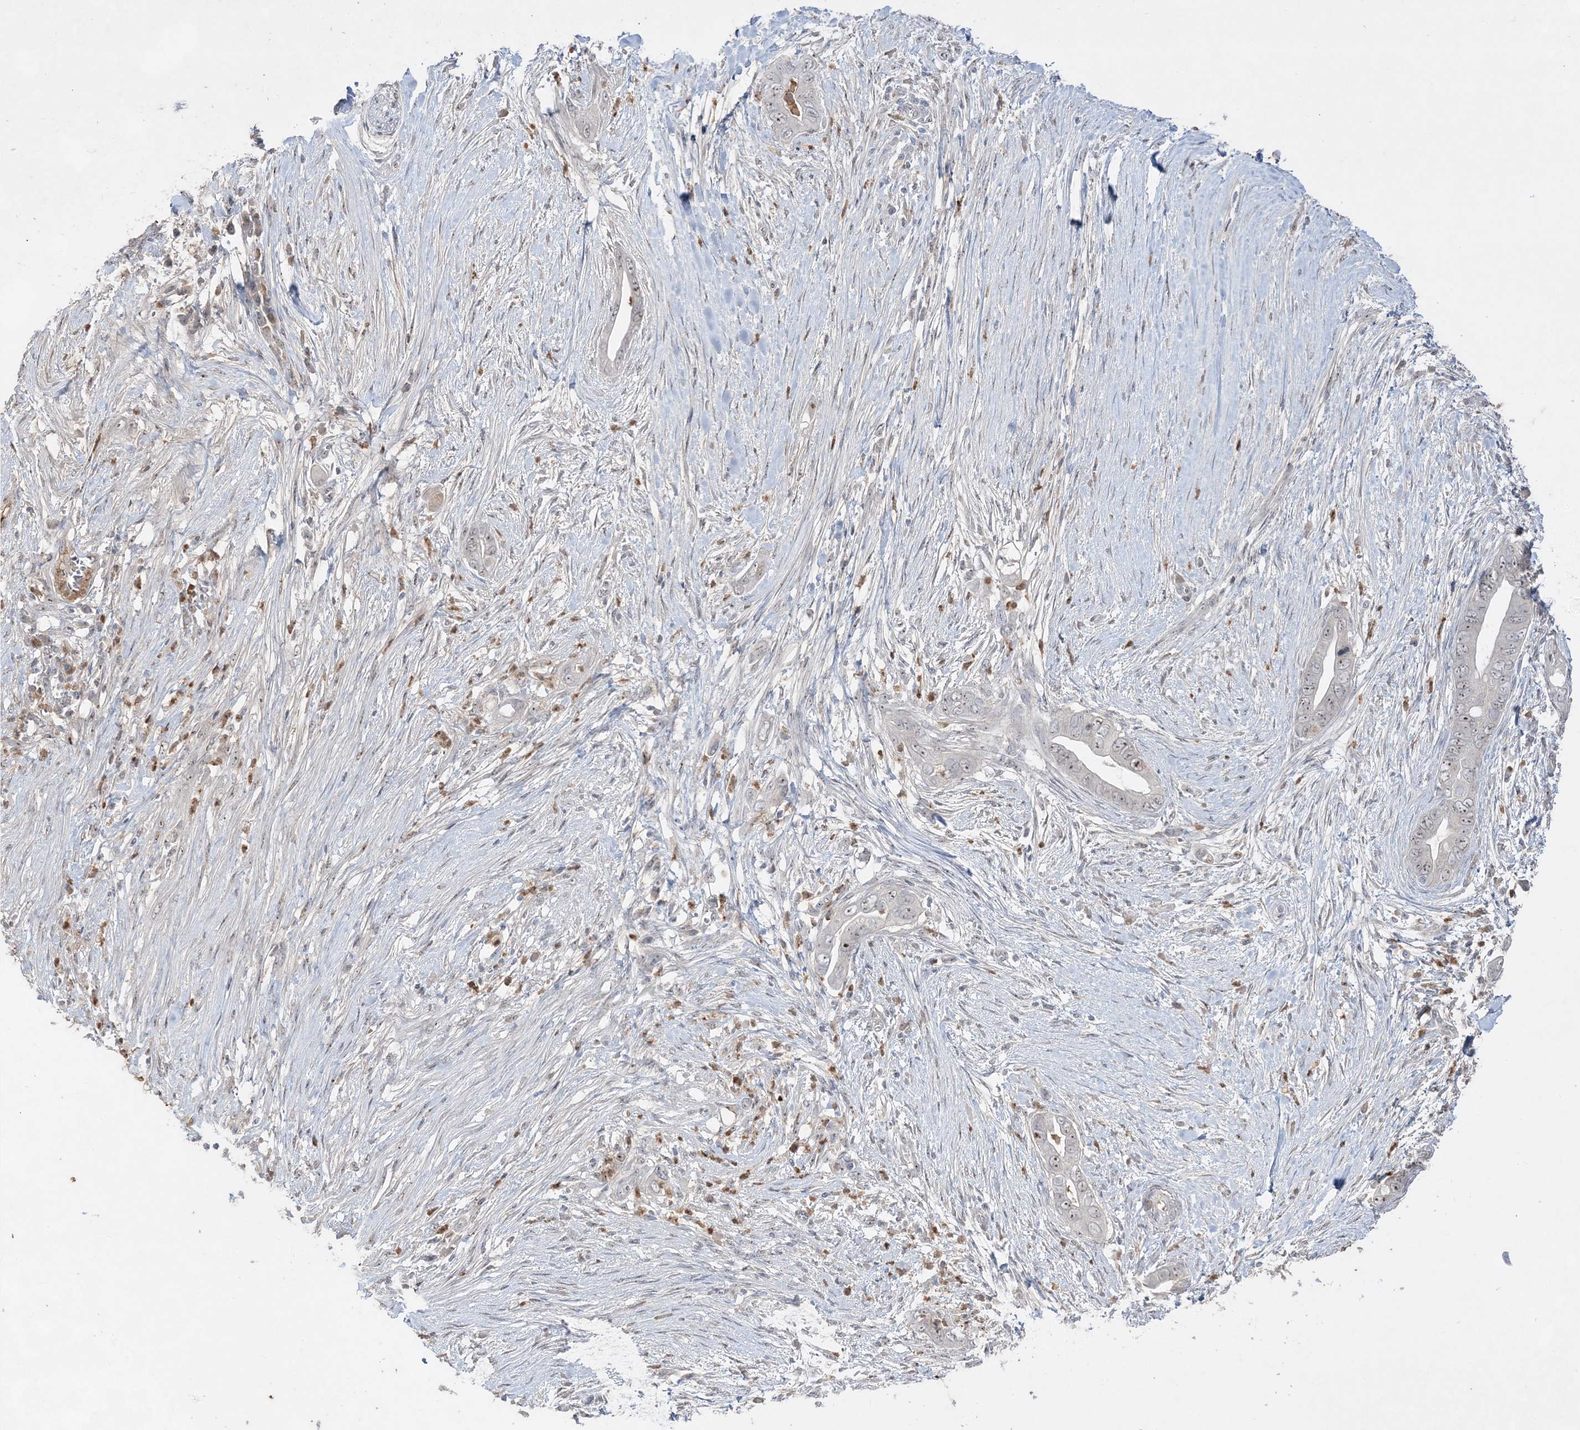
{"staining": {"intensity": "moderate", "quantity": "<25%", "location": "nuclear"}, "tissue": "pancreatic cancer", "cell_type": "Tumor cells", "image_type": "cancer", "snomed": [{"axis": "morphology", "description": "Adenocarcinoma, NOS"}, {"axis": "topography", "description": "Pancreas"}], "caption": "Adenocarcinoma (pancreatic) stained with IHC demonstrates moderate nuclear positivity in approximately <25% of tumor cells.", "gene": "NOP16", "patient": {"sex": "male", "age": 75}}